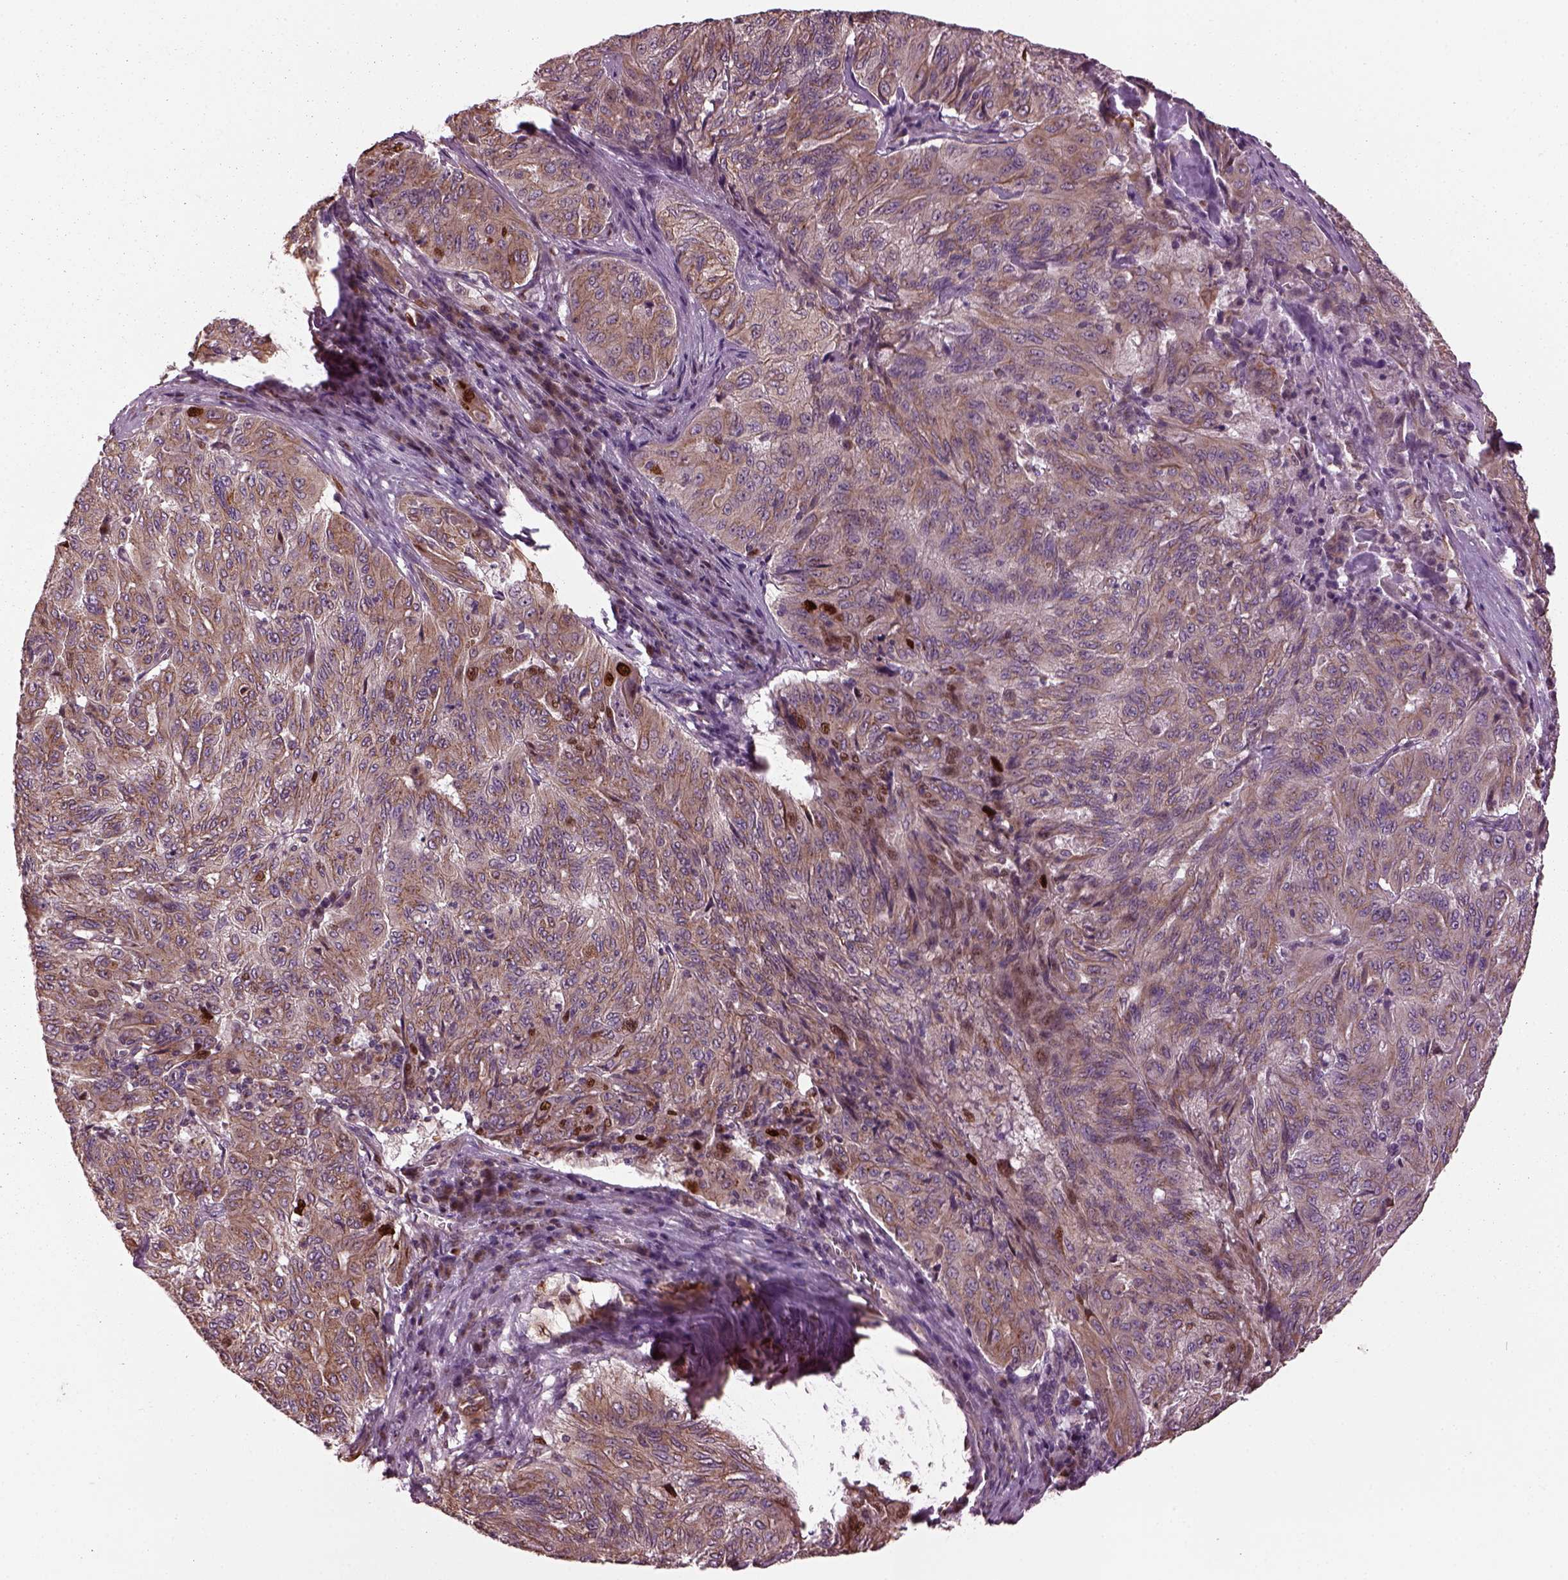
{"staining": {"intensity": "weak", "quantity": "25%-75%", "location": "cytoplasmic/membranous"}, "tissue": "pancreatic cancer", "cell_type": "Tumor cells", "image_type": "cancer", "snomed": [{"axis": "morphology", "description": "Adenocarcinoma, NOS"}, {"axis": "topography", "description": "Pancreas"}], "caption": "A high-resolution micrograph shows immunohistochemistry staining of pancreatic adenocarcinoma, which shows weak cytoplasmic/membranous positivity in approximately 25%-75% of tumor cells.", "gene": "RUFY3", "patient": {"sex": "male", "age": 63}}